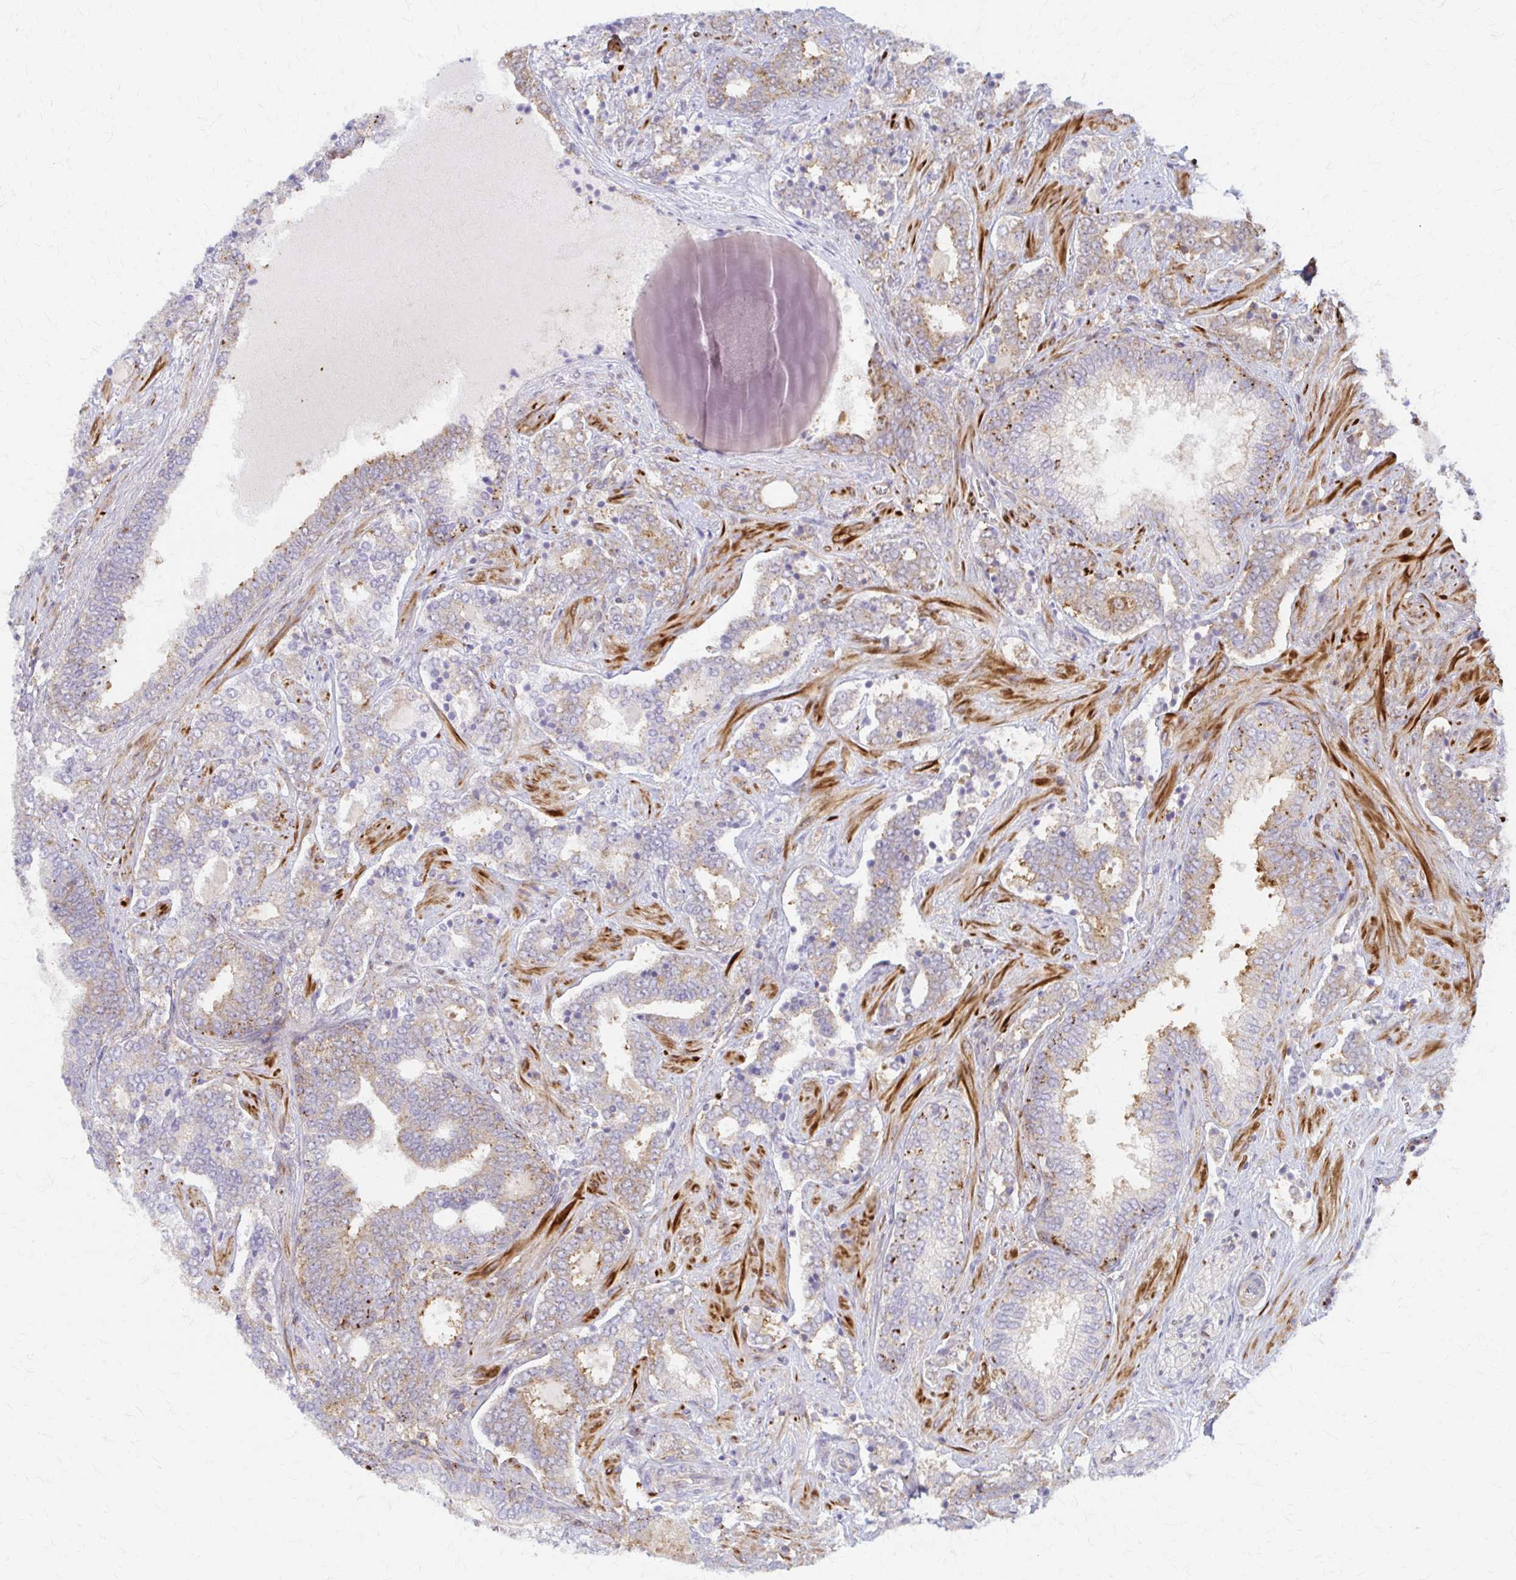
{"staining": {"intensity": "weak", "quantity": "25%-75%", "location": "cytoplasmic/membranous"}, "tissue": "prostate cancer", "cell_type": "Tumor cells", "image_type": "cancer", "snomed": [{"axis": "morphology", "description": "Adenocarcinoma, High grade"}, {"axis": "topography", "description": "Prostate"}], "caption": "A brown stain shows weak cytoplasmic/membranous positivity of a protein in adenocarcinoma (high-grade) (prostate) tumor cells. The staining was performed using DAB to visualize the protein expression in brown, while the nuclei were stained in blue with hematoxylin (Magnification: 20x).", "gene": "ARHGAP35", "patient": {"sex": "male", "age": 60}}